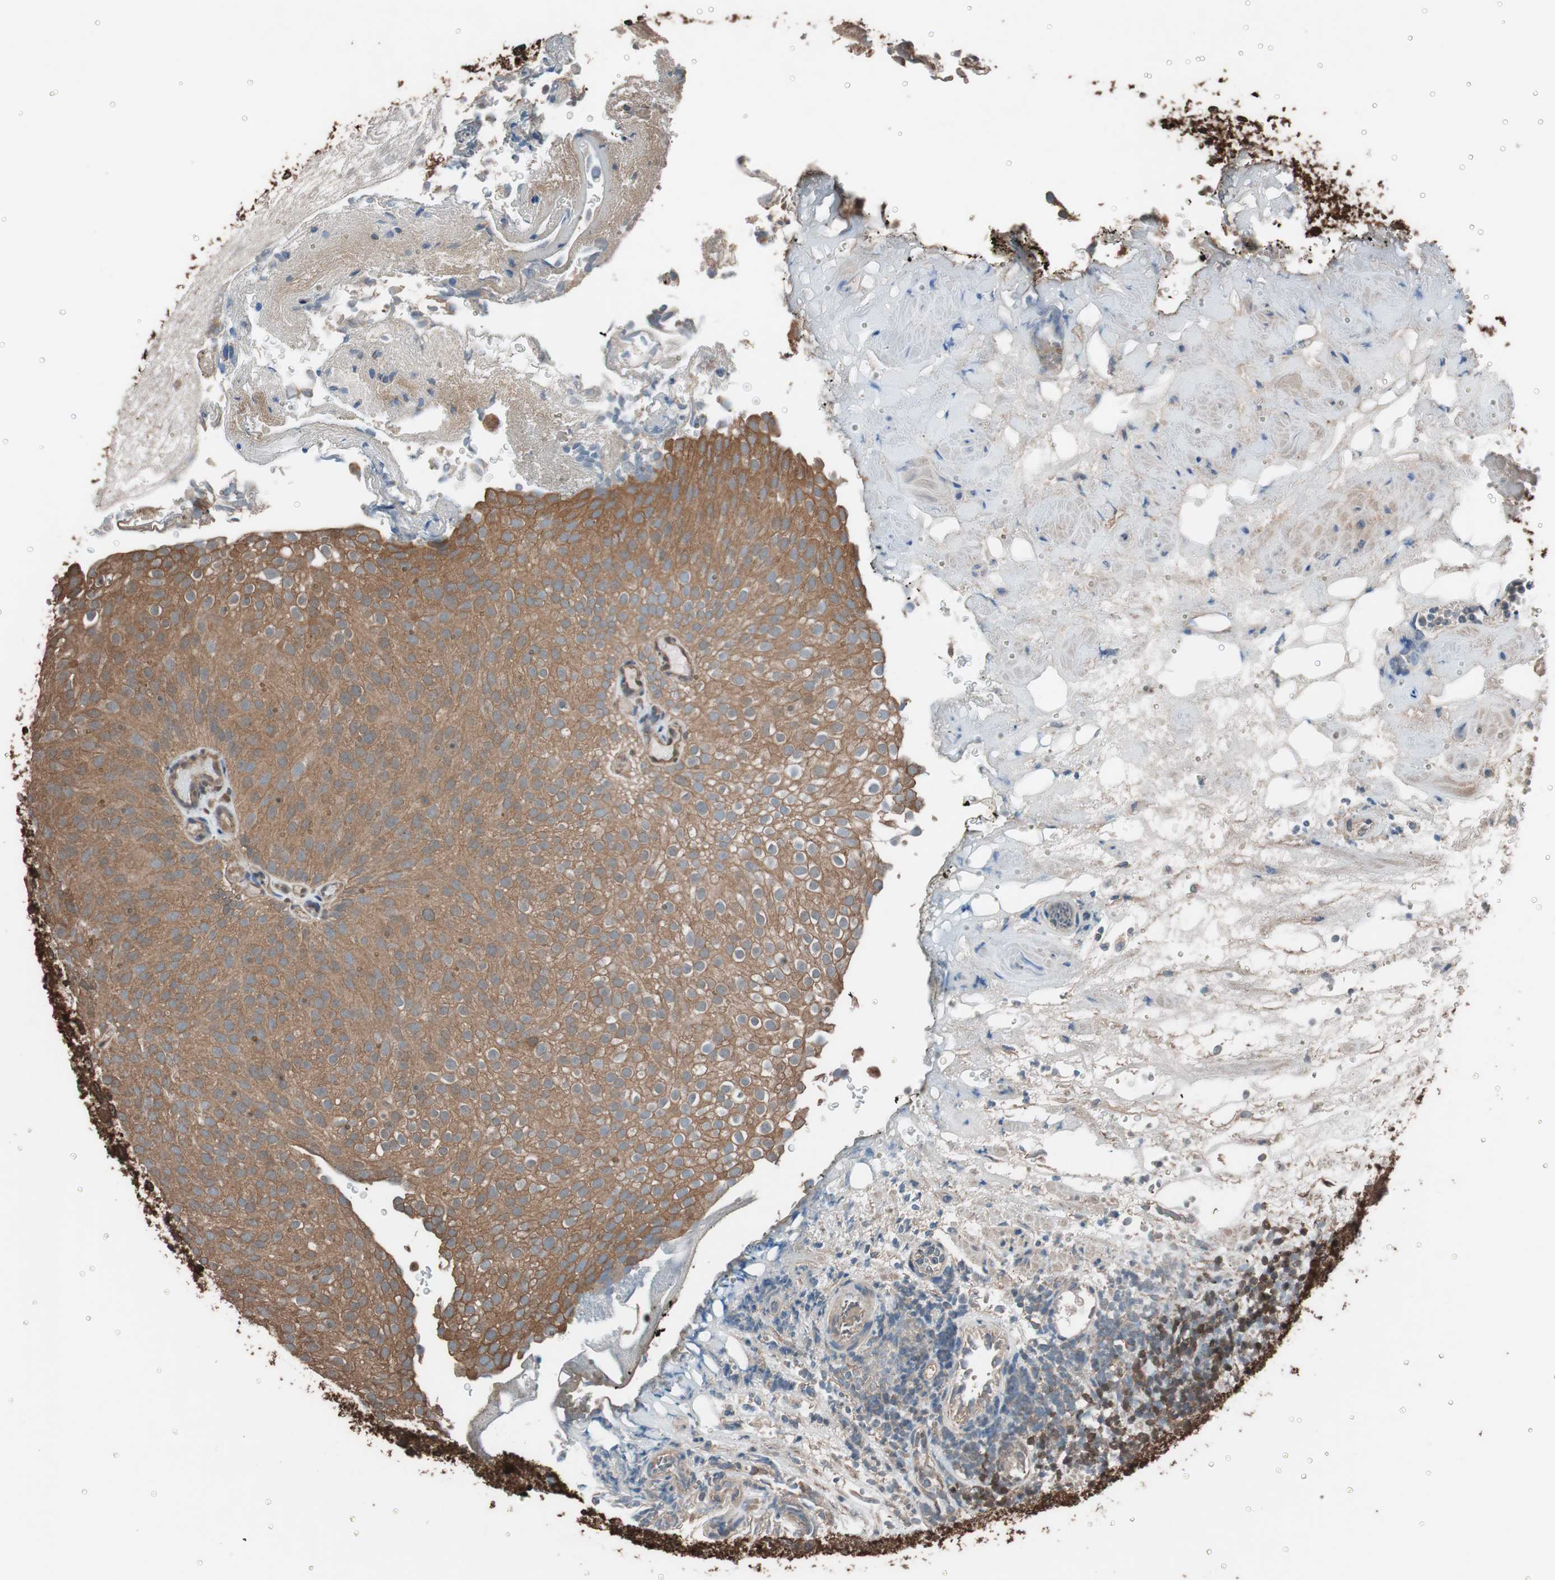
{"staining": {"intensity": "strong", "quantity": ">75%", "location": "cytoplasmic/membranous"}, "tissue": "urothelial cancer", "cell_type": "Tumor cells", "image_type": "cancer", "snomed": [{"axis": "morphology", "description": "Urothelial carcinoma, Low grade"}, {"axis": "topography", "description": "Urinary bladder"}], "caption": "Protein expression analysis of low-grade urothelial carcinoma demonstrates strong cytoplasmic/membranous positivity in about >75% of tumor cells.", "gene": "CALM2", "patient": {"sex": "male", "age": 78}}